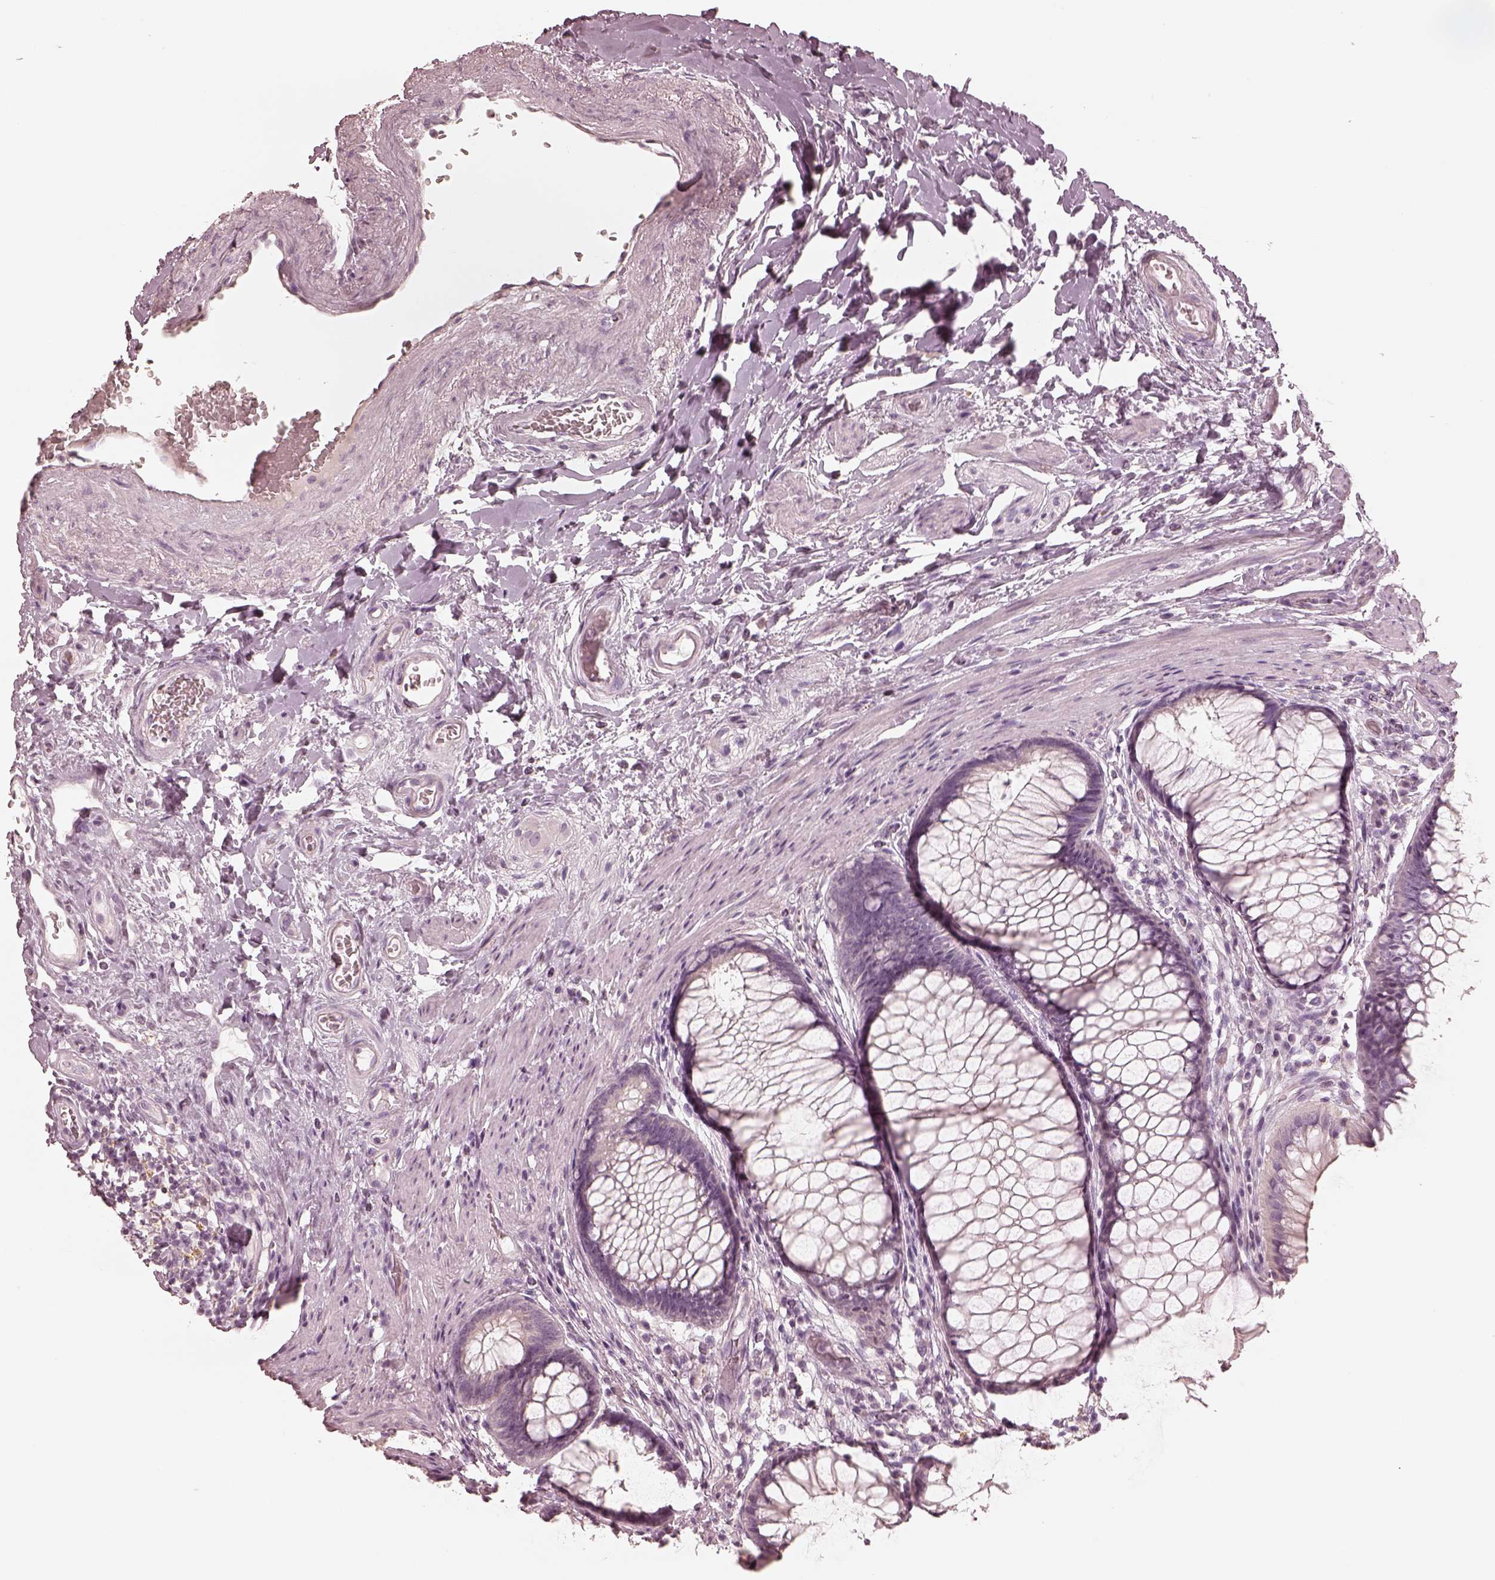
{"staining": {"intensity": "negative", "quantity": "none", "location": "none"}, "tissue": "rectum", "cell_type": "Glandular cells", "image_type": "normal", "snomed": [{"axis": "morphology", "description": "Normal tissue, NOS"}, {"axis": "topography", "description": "Smooth muscle"}, {"axis": "topography", "description": "Rectum"}], "caption": "The histopathology image exhibits no staining of glandular cells in unremarkable rectum.", "gene": "CALR3", "patient": {"sex": "male", "age": 53}}